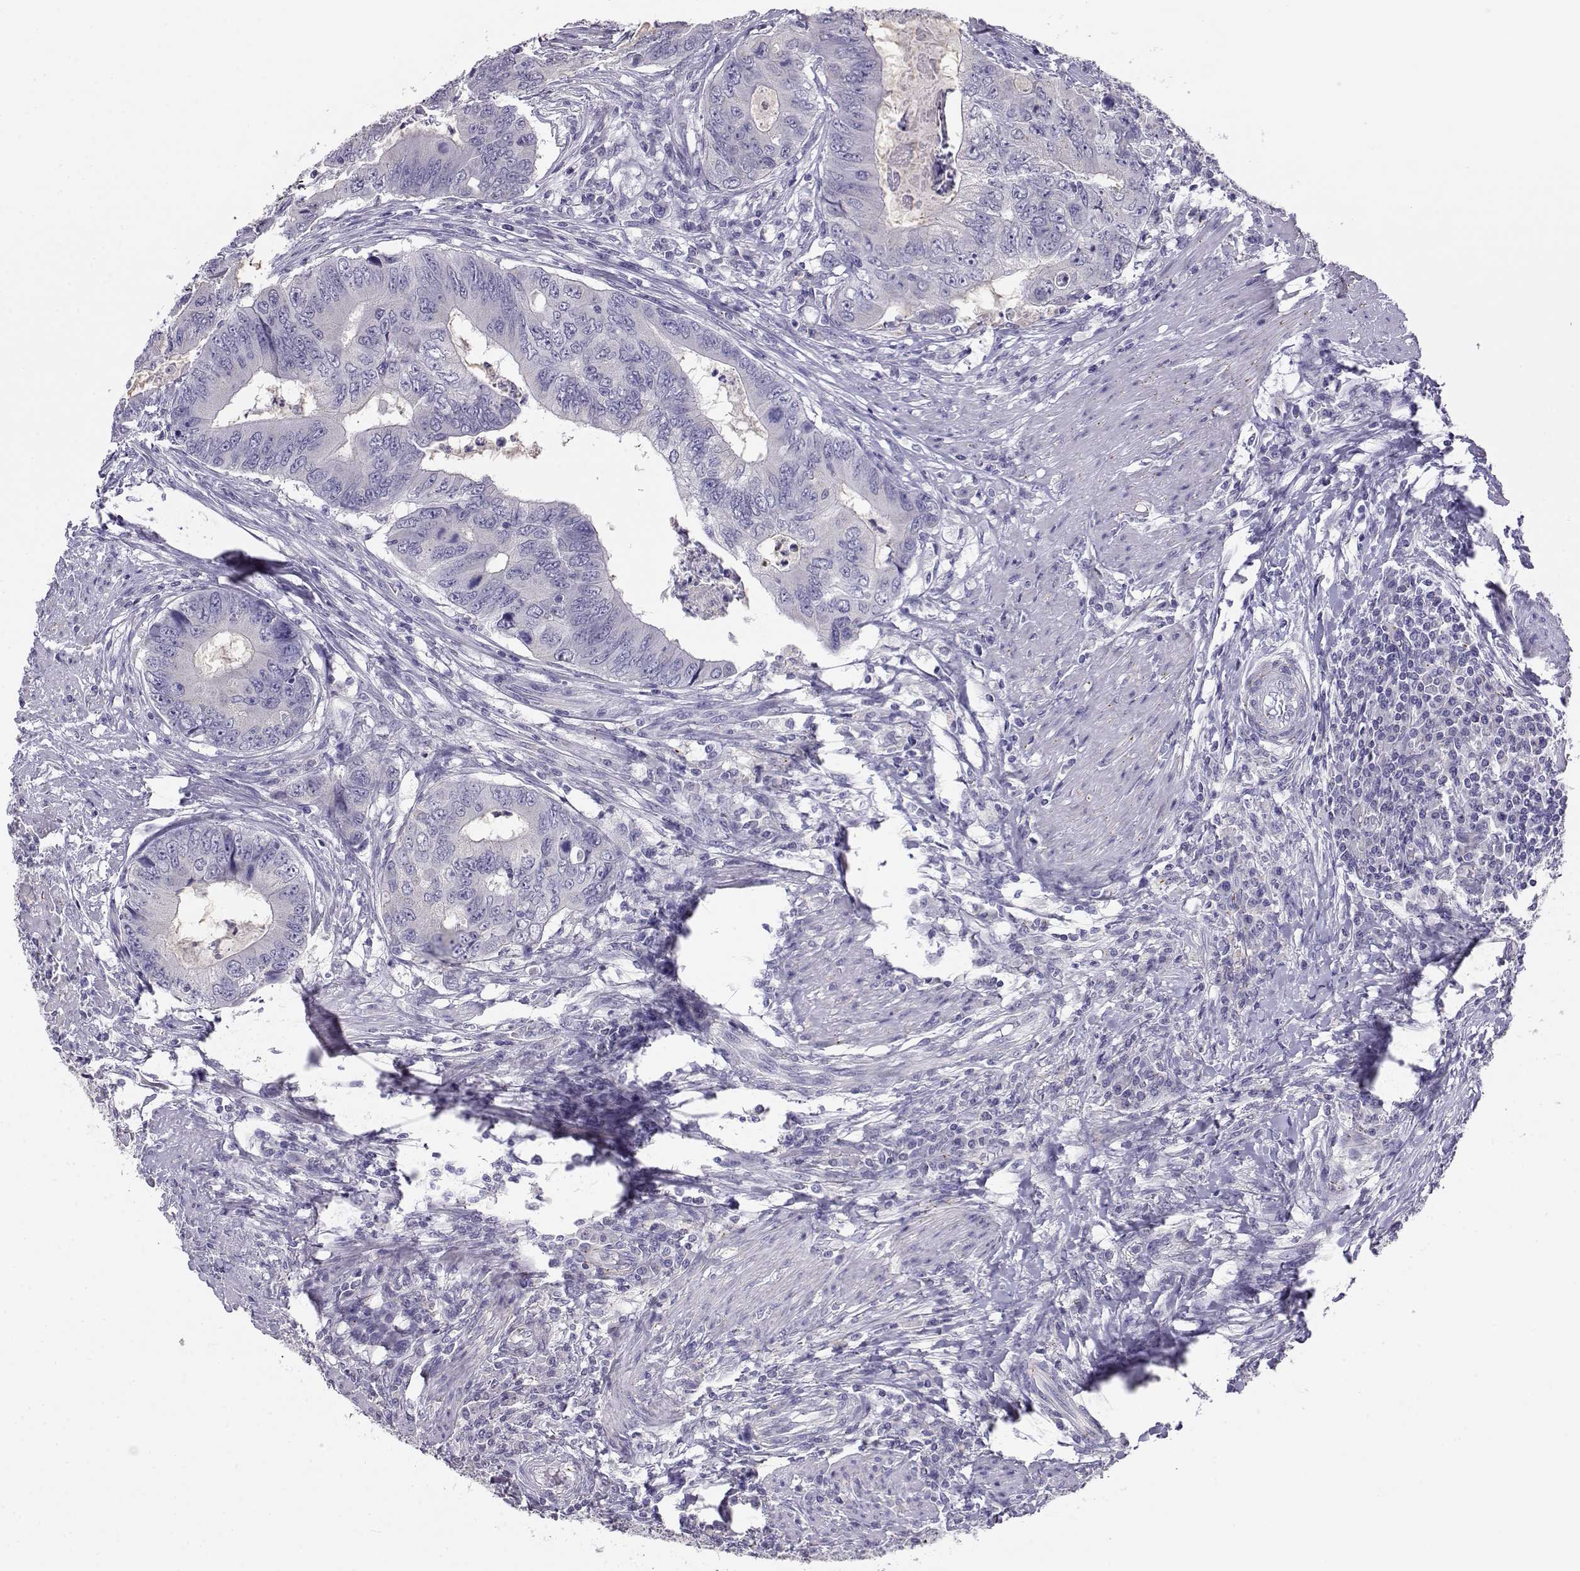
{"staining": {"intensity": "negative", "quantity": "none", "location": "none"}, "tissue": "colorectal cancer", "cell_type": "Tumor cells", "image_type": "cancer", "snomed": [{"axis": "morphology", "description": "Adenocarcinoma, NOS"}, {"axis": "topography", "description": "Colon"}], "caption": "An image of colorectal adenocarcinoma stained for a protein displays no brown staining in tumor cells.", "gene": "ENDOU", "patient": {"sex": "male", "age": 53}}